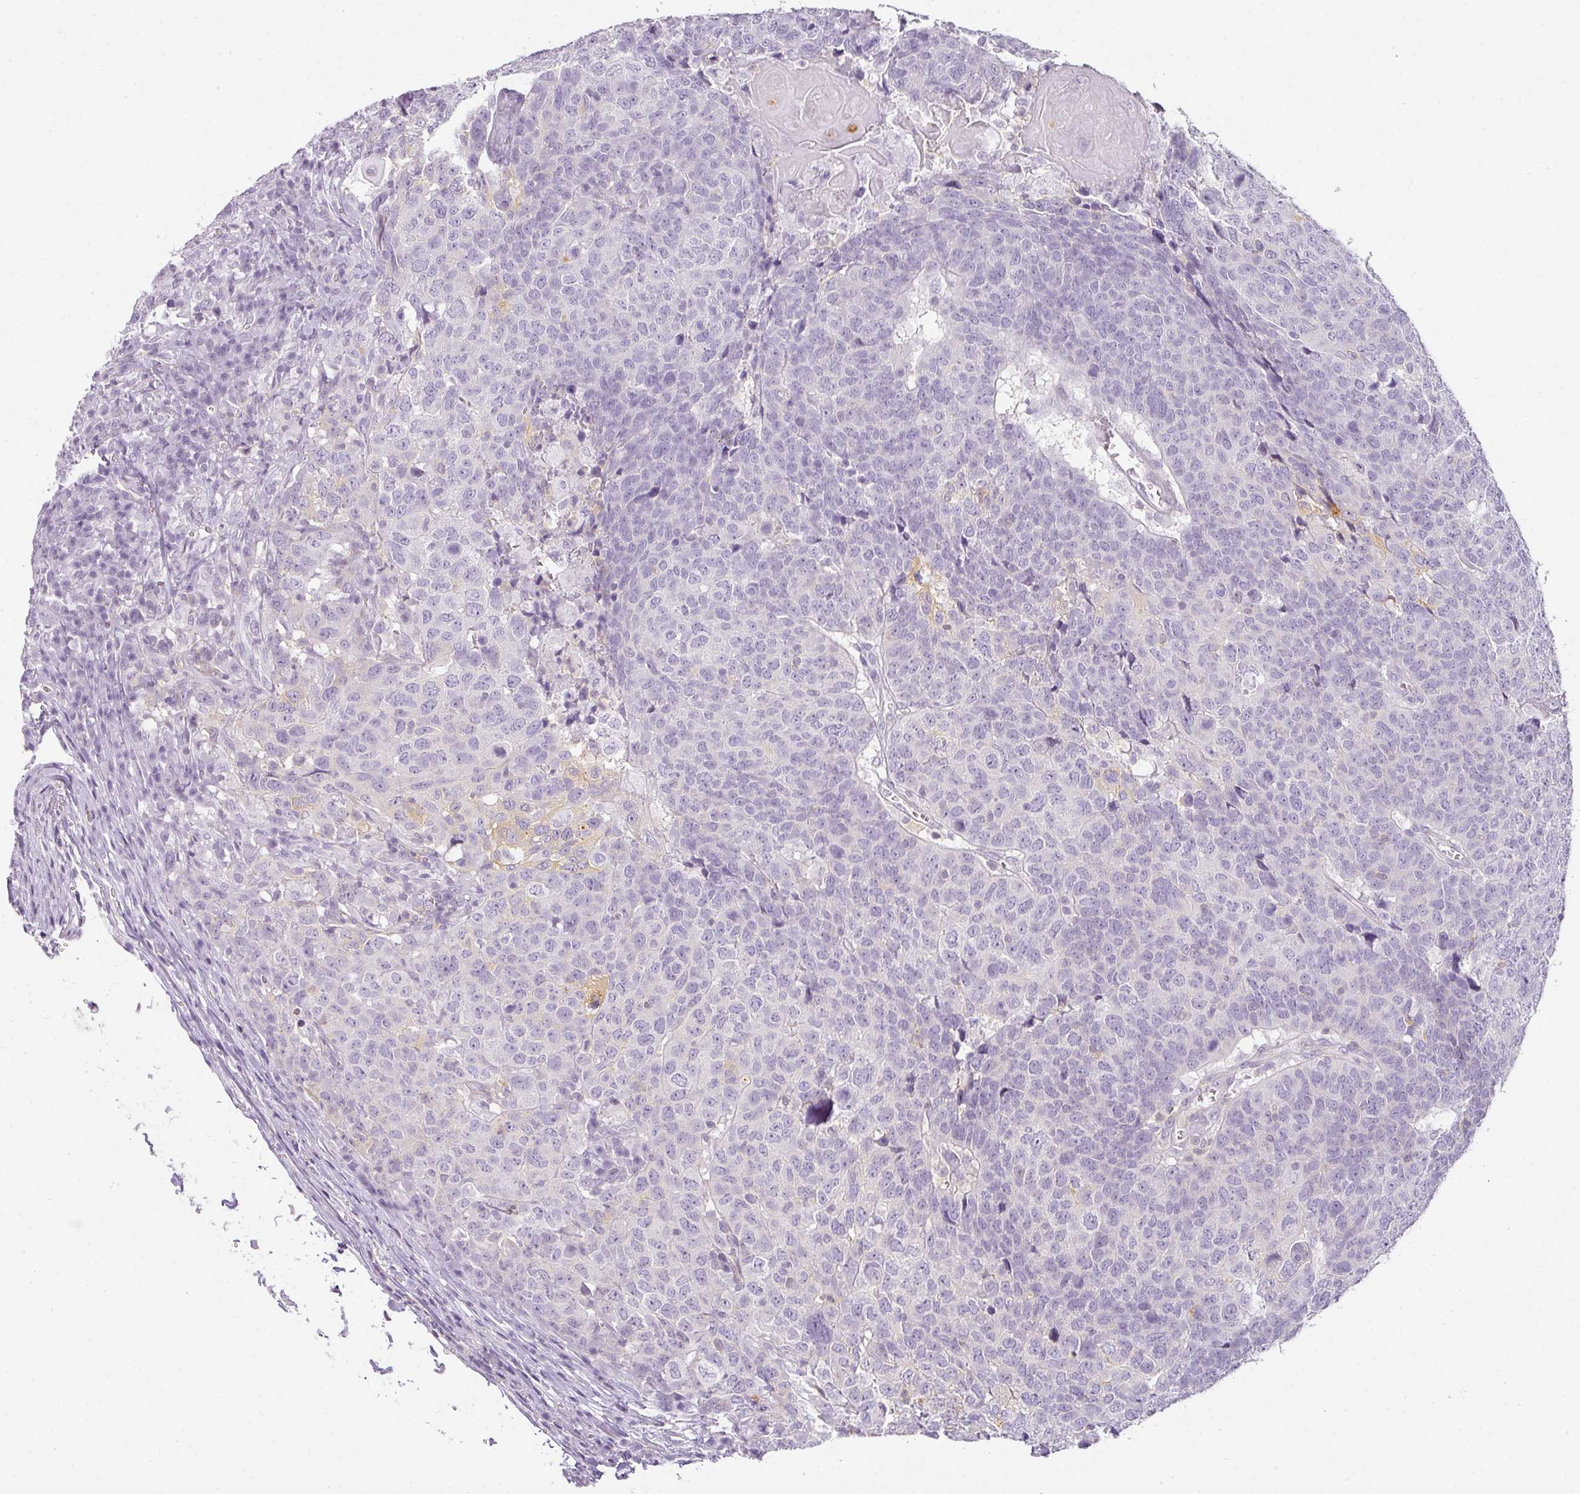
{"staining": {"intensity": "negative", "quantity": "none", "location": "none"}, "tissue": "head and neck cancer", "cell_type": "Tumor cells", "image_type": "cancer", "snomed": [{"axis": "morphology", "description": "Normal tissue, NOS"}, {"axis": "morphology", "description": "Squamous cell carcinoma, NOS"}, {"axis": "topography", "description": "Skeletal muscle"}, {"axis": "topography", "description": "Vascular tissue"}, {"axis": "topography", "description": "Peripheral nerve tissue"}, {"axis": "topography", "description": "Head-Neck"}], "caption": "Photomicrograph shows no protein positivity in tumor cells of head and neck cancer tissue.", "gene": "TMEM42", "patient": {"sex": "male", "age": 66}}